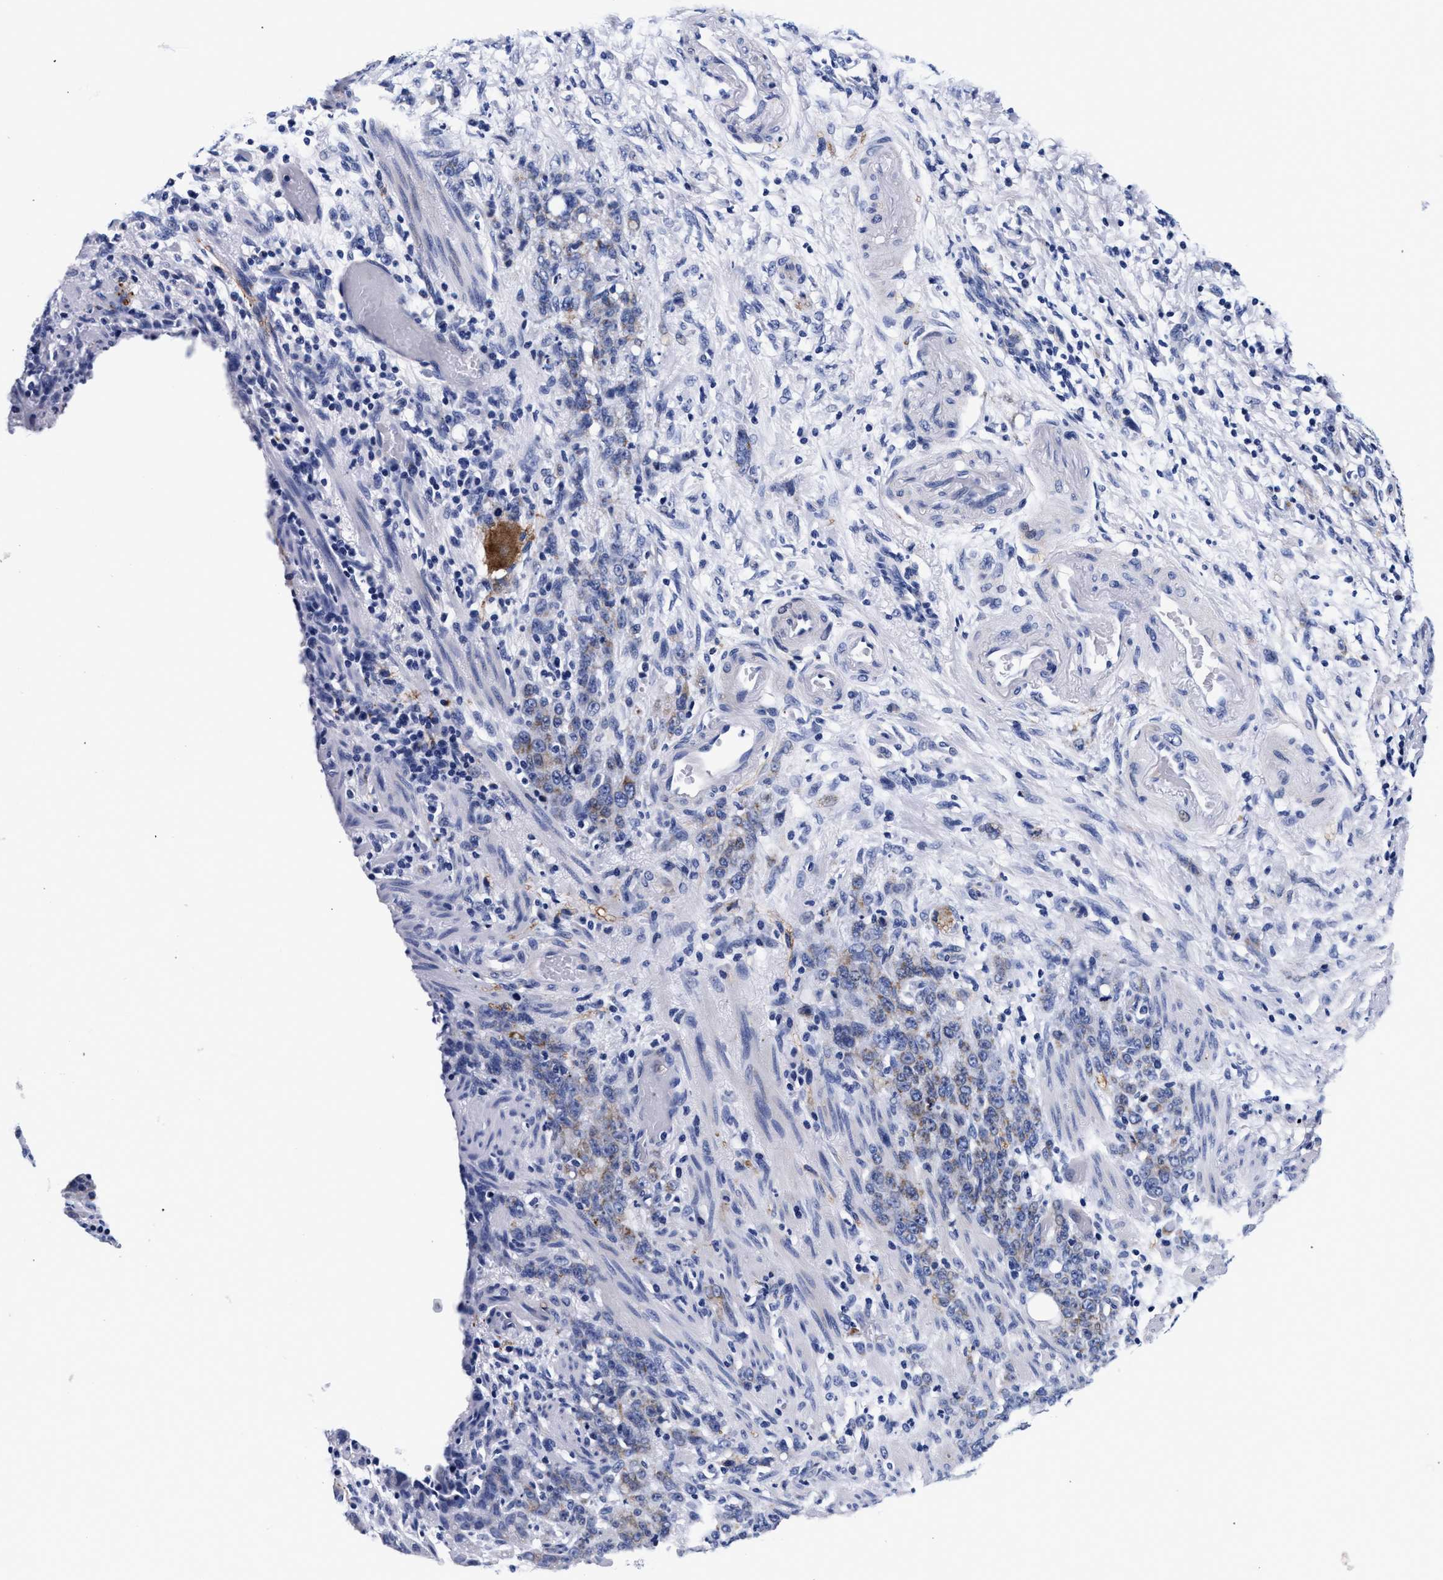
{"staining": {"intensity": "weak", "quantity": "<25%", "location": "cytoplasmic/membranous"}, "tissue": "stomach cancer", "cell_type": "Tumor cells", "image_type": "cancer", "snomed": [{"axis": "morphology", "description": "Adenocarcinoma, NOS"}, {"axis": "topography", "description": "Stomach, lower"}], "caption": "Tumor cells show no significant protein expression in stomach cancer (adenocarcinoma).", "gene": "RAB3B", "patient": {"sex": "male", "age": 88}}